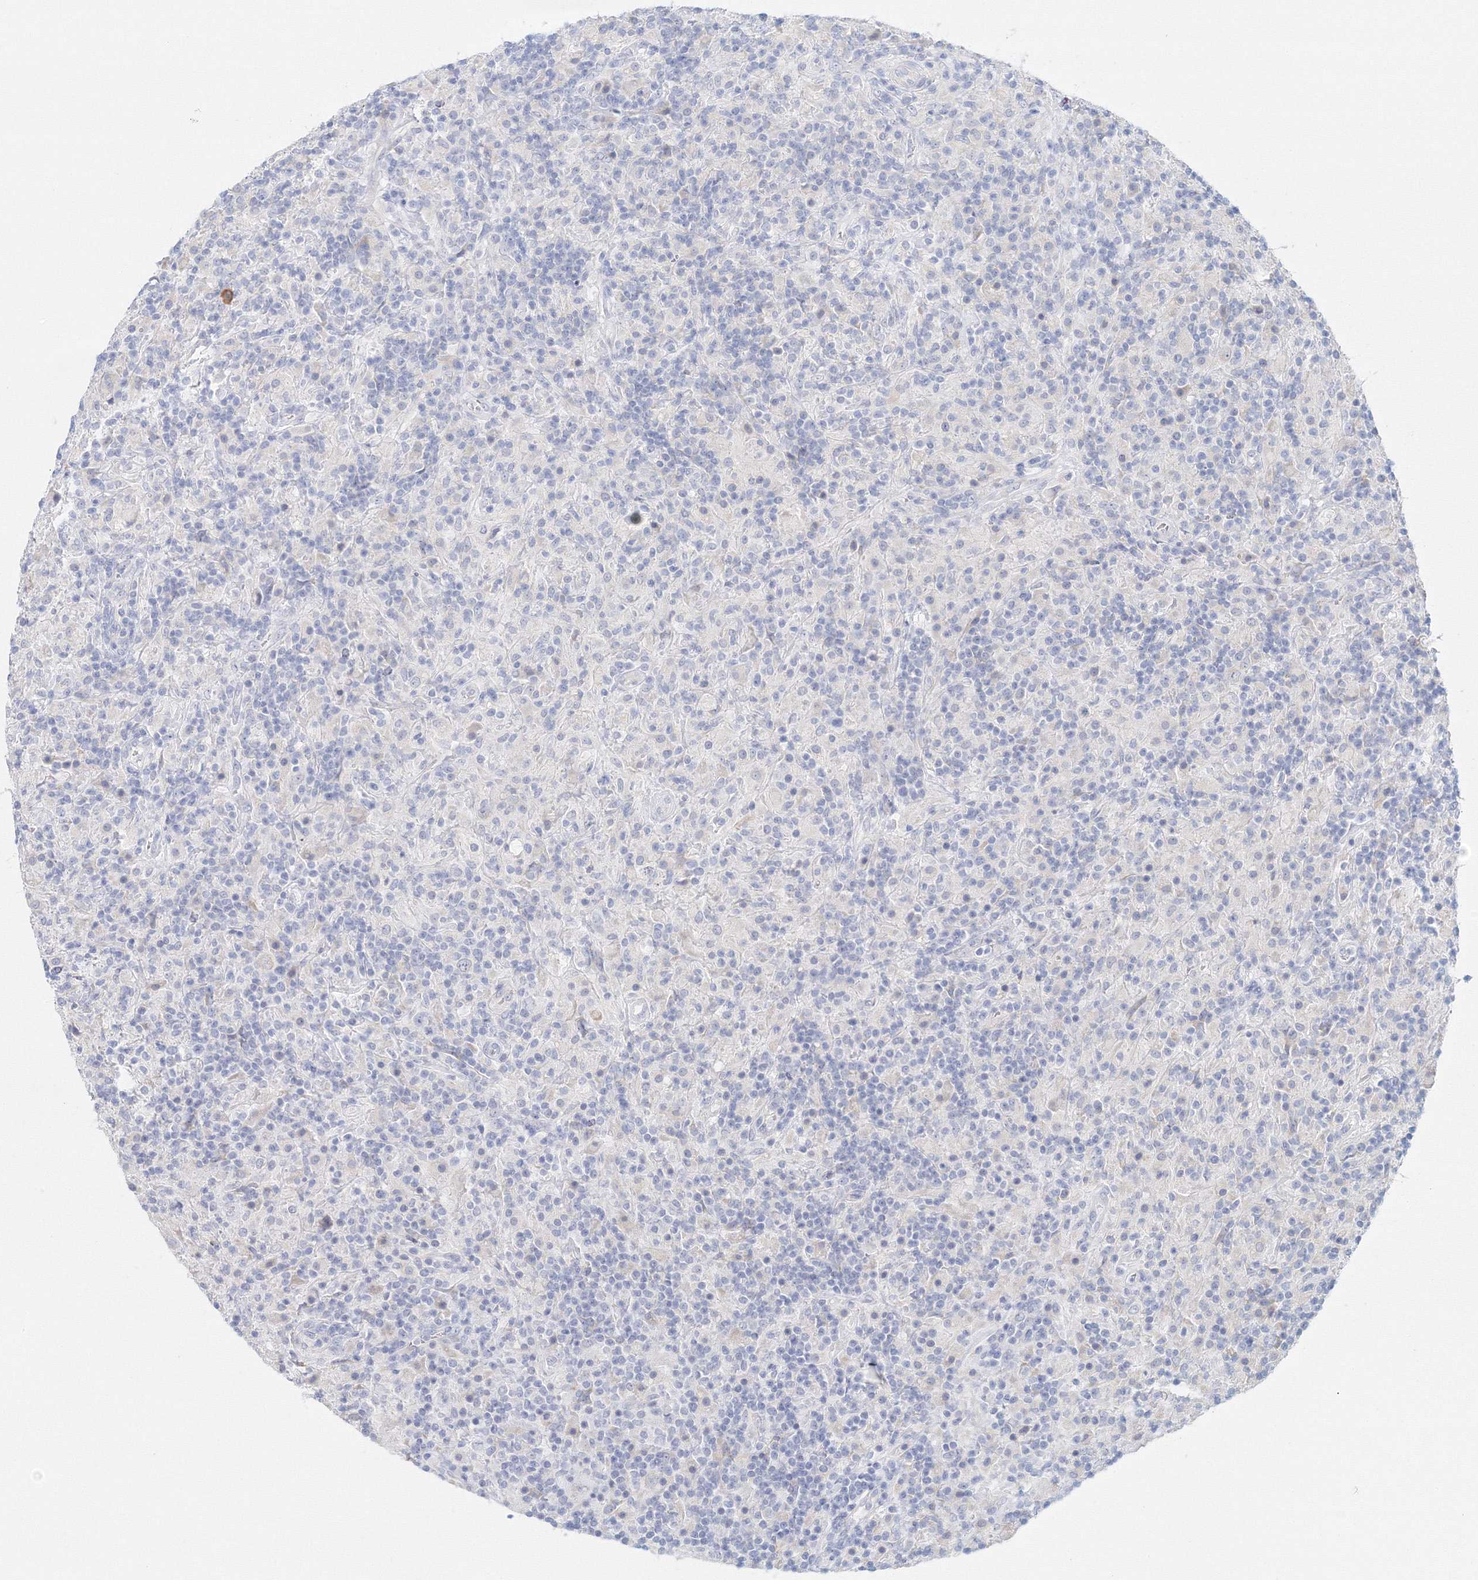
{"staining": {"intensity": "negative", "quantity": "none", "location": "none"}, "tissue": "lymphoma", "cell_type": "Tumor cells", "image_type": "cancer", "snomed": [{"axis": "morphology", "description": "Hodgkin's disease, NOS"}, {"axis": "topography", "description": "Lymph node"}], "caption": "Micrograph shows no protein expression in tumor cells of Hodgkin's disease tissue.", "gene": "VSIG1", "patient": {"sex": "male", "age": 70}}